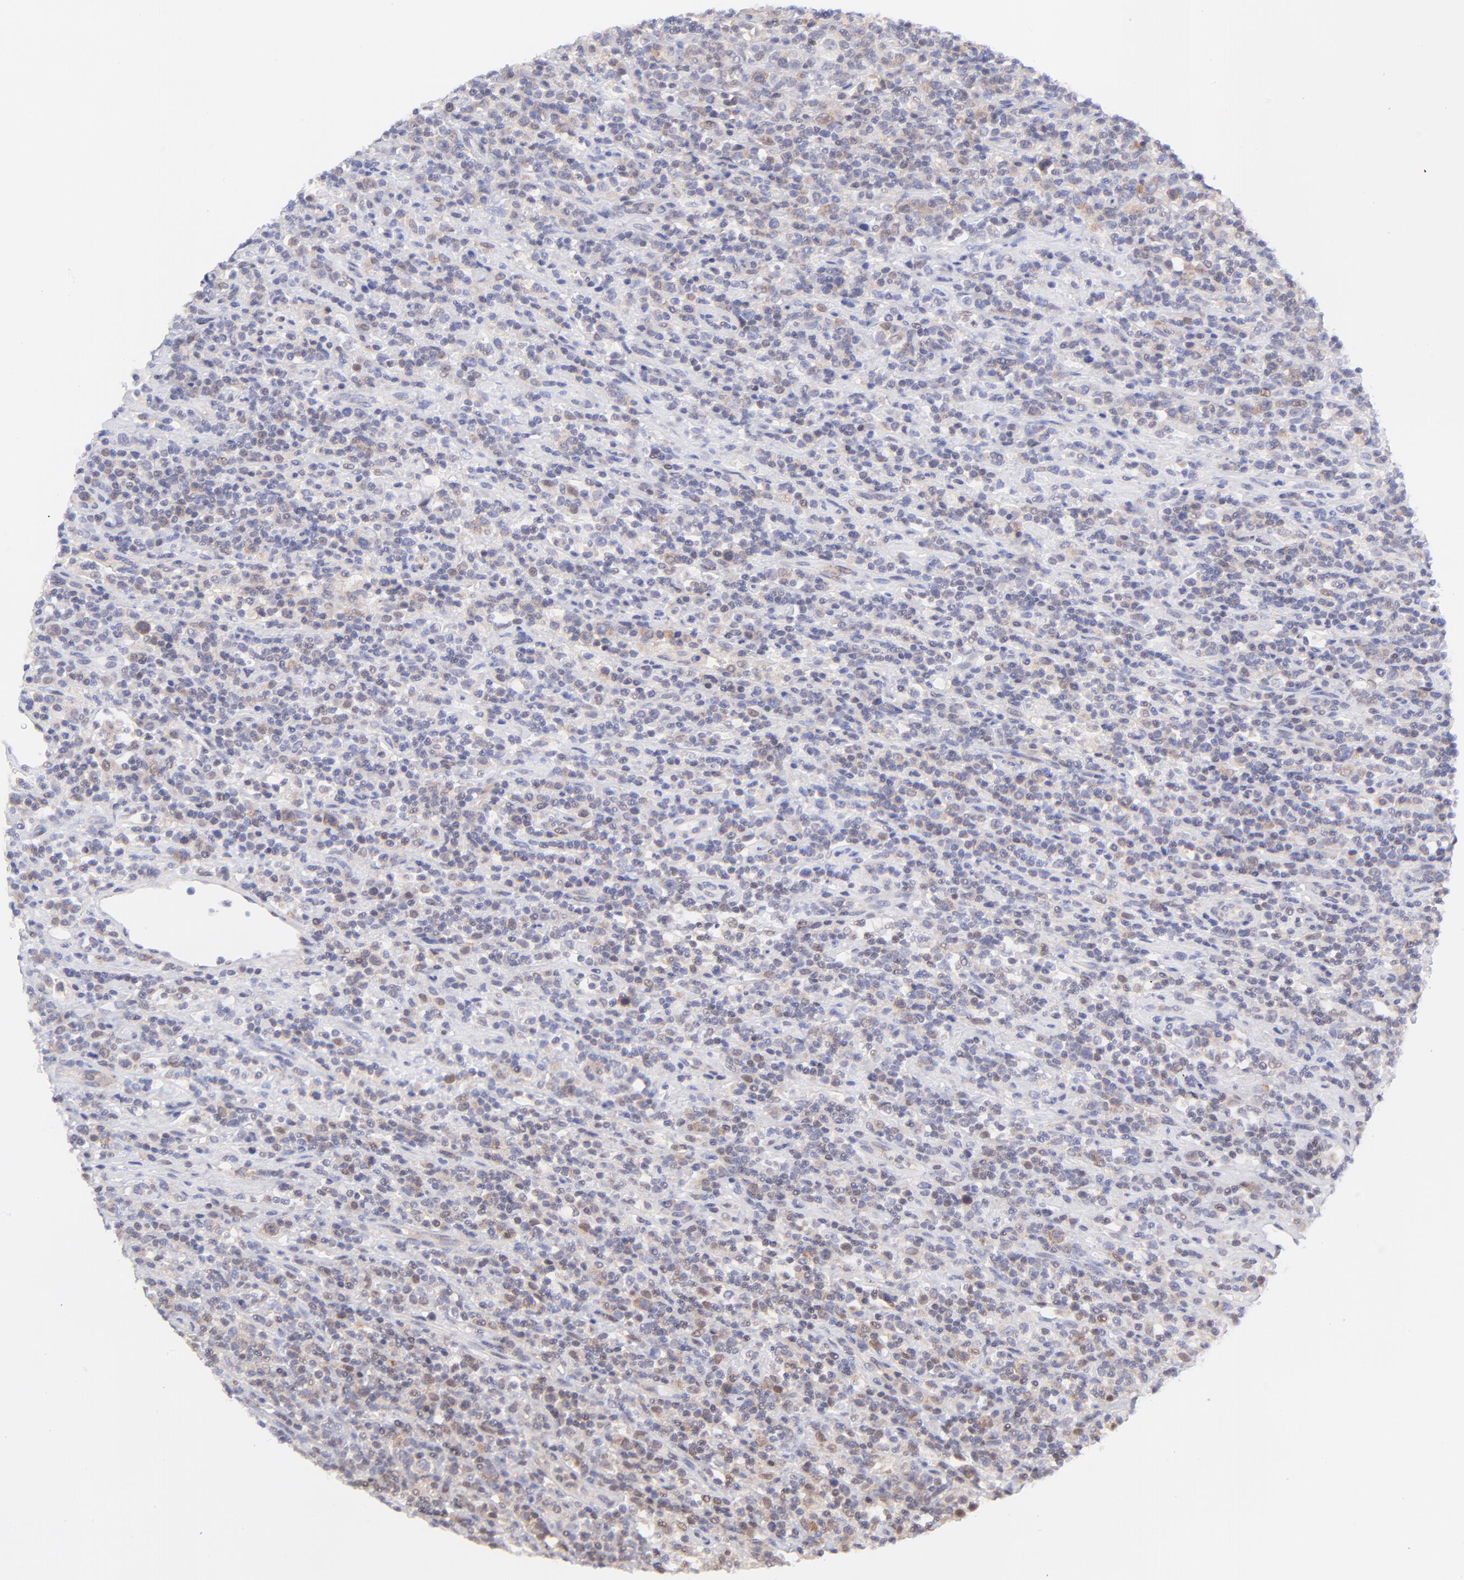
{"staining": {"intensity": "moderate", "quantity": "<25%", "location": "cytoplasmic/membranous"}, "tissue": "lymphoma", "cell_type": "Tumor cells", "image_type": "cancer", "snomed": [{"axis": "morphology", "description": "Hodgkin's disease, NOS"}, {"axis": "topography", "description": "Lymph node"}], "caption": "Hodgkin's disease stained with a protein marker demonstrates moderate staining in tumor cells.", "gene": "PBDC1", "patient": {"sex": "male", "age": 65}}